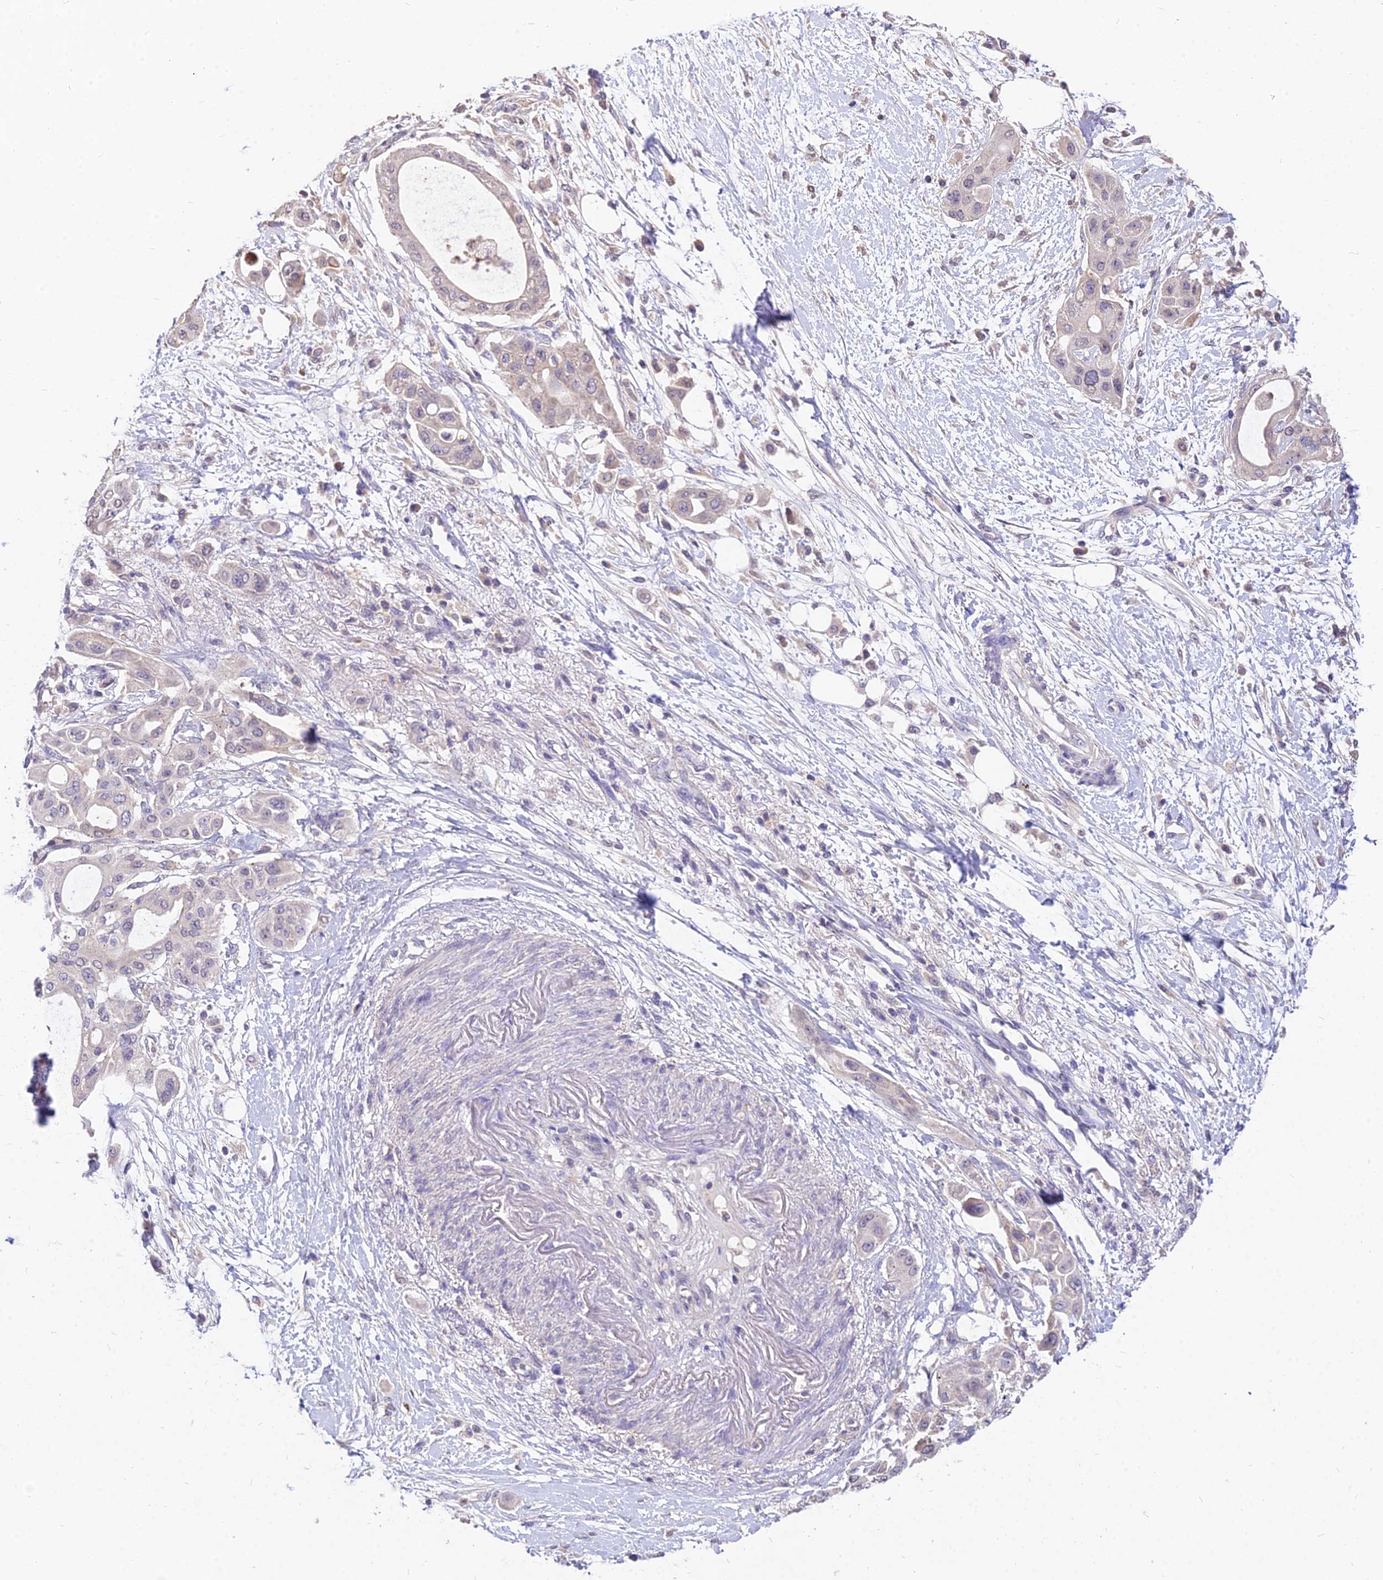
{"staining": {"intensity": "negative", "quantity": "none", "location": "none"}, "tissue": "pancreatic cancer", "cell_type": "Tumor cells", "image_type": "cancer", "snomed": [{"axis": "morphology", "description": "Adenocarcinoma, NOS"}, {"axis": "topography", "description": "Pancreas"}], "caption": "Immunohistochemistry photomicrograph of pancreatic cancer (adenocarcinoma) stained for a protein (brown), which reveals no positivity in tumor cells.", "gene": "PGK1", "patient": {"sex": "male", "age": 68}}